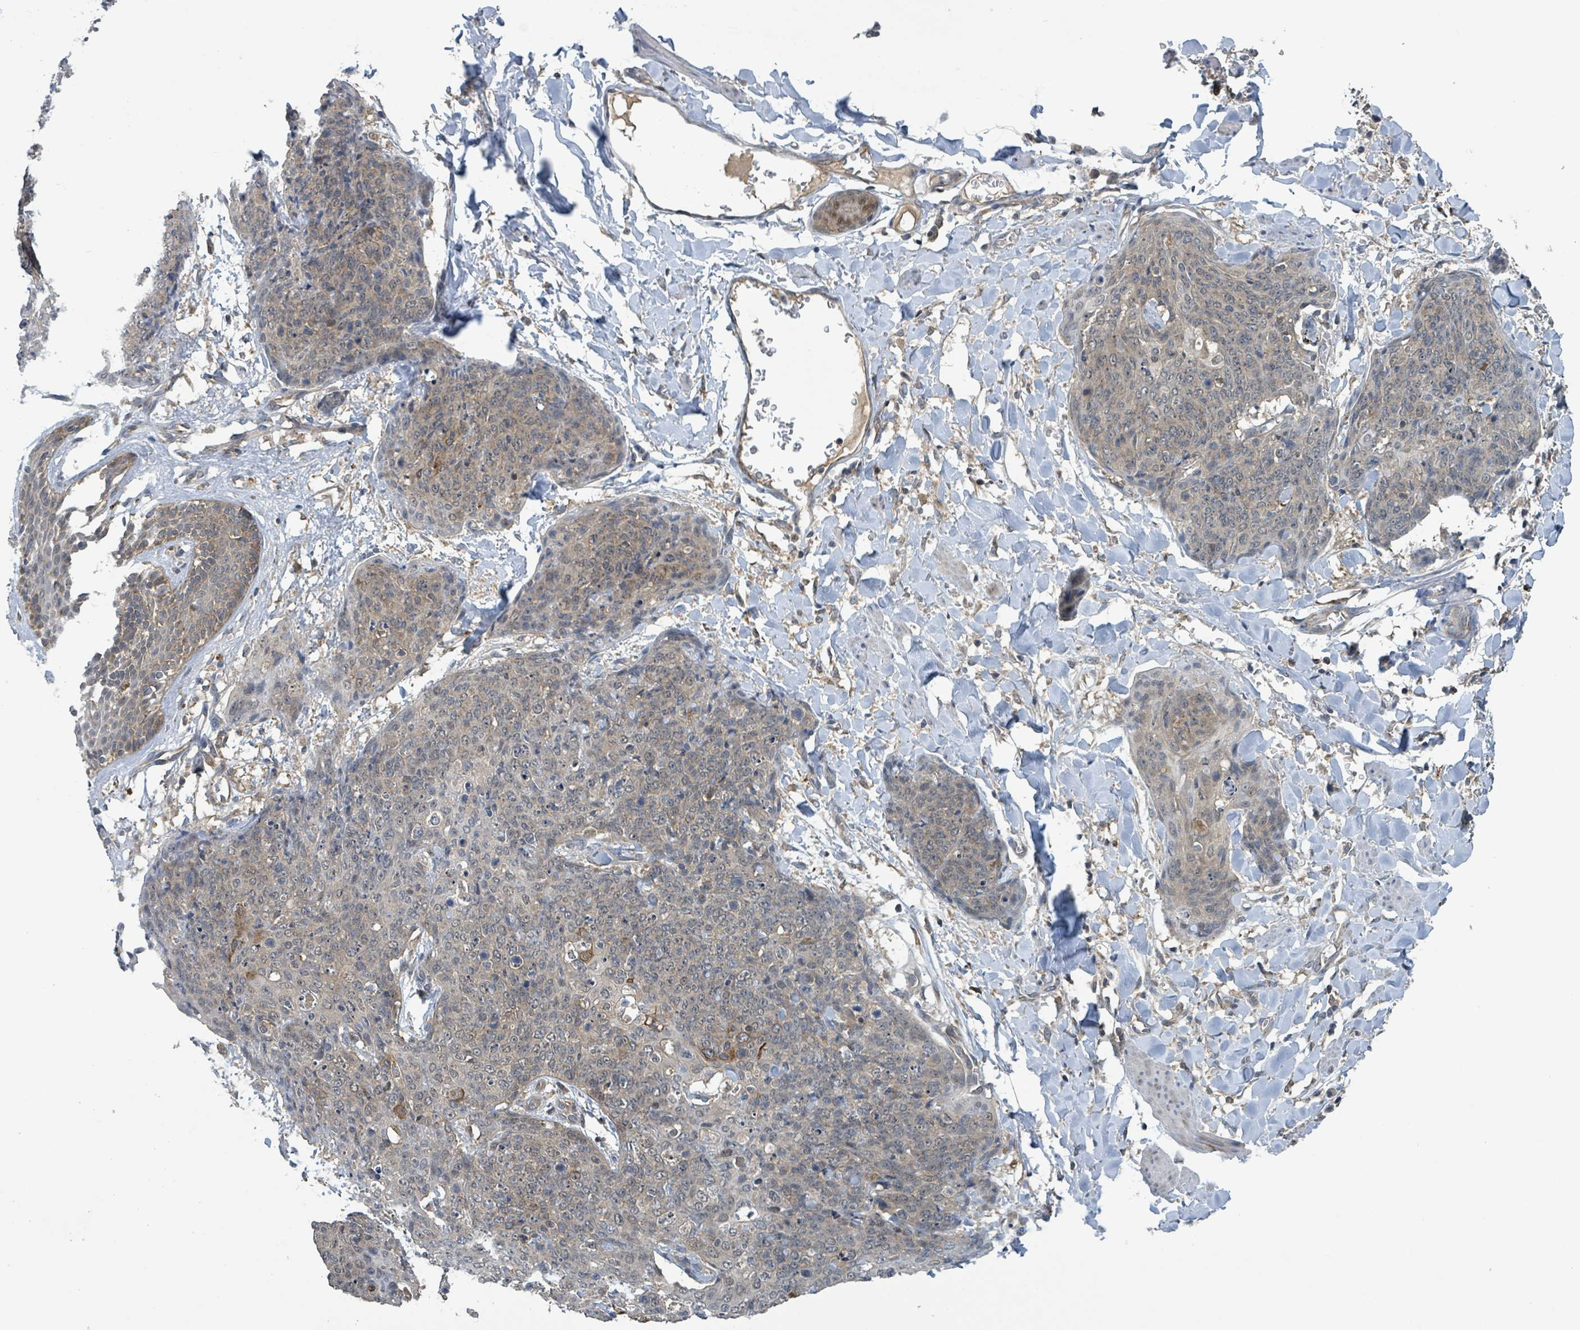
{"staining": {"intensity": "weak", "quantity": ">75%", "location": "cytoplasmic/membranous"}, "tissue": "skin cancer", "cell_type": "Tumor cells", "image_type": "cancer", "snomed": [{"axis": "morphology", "description": "Squamous cell carcinoma, NOS"}, {"axis": "topography", "description": "Skin"}, {"axis": "topography", "description": "Vulva"}], "caption": "High-power microscopy captured an immunohistochemistry (IHC) image of skin cancer, revealing weak cytoplasmic/membranous positivity in approximately >75% of tumor cells. (brown staining indicates protein expression, while blue staining denotes nuclei).", "gene": "CCDC121", "patient": {"sex": "female", "age": 85}}